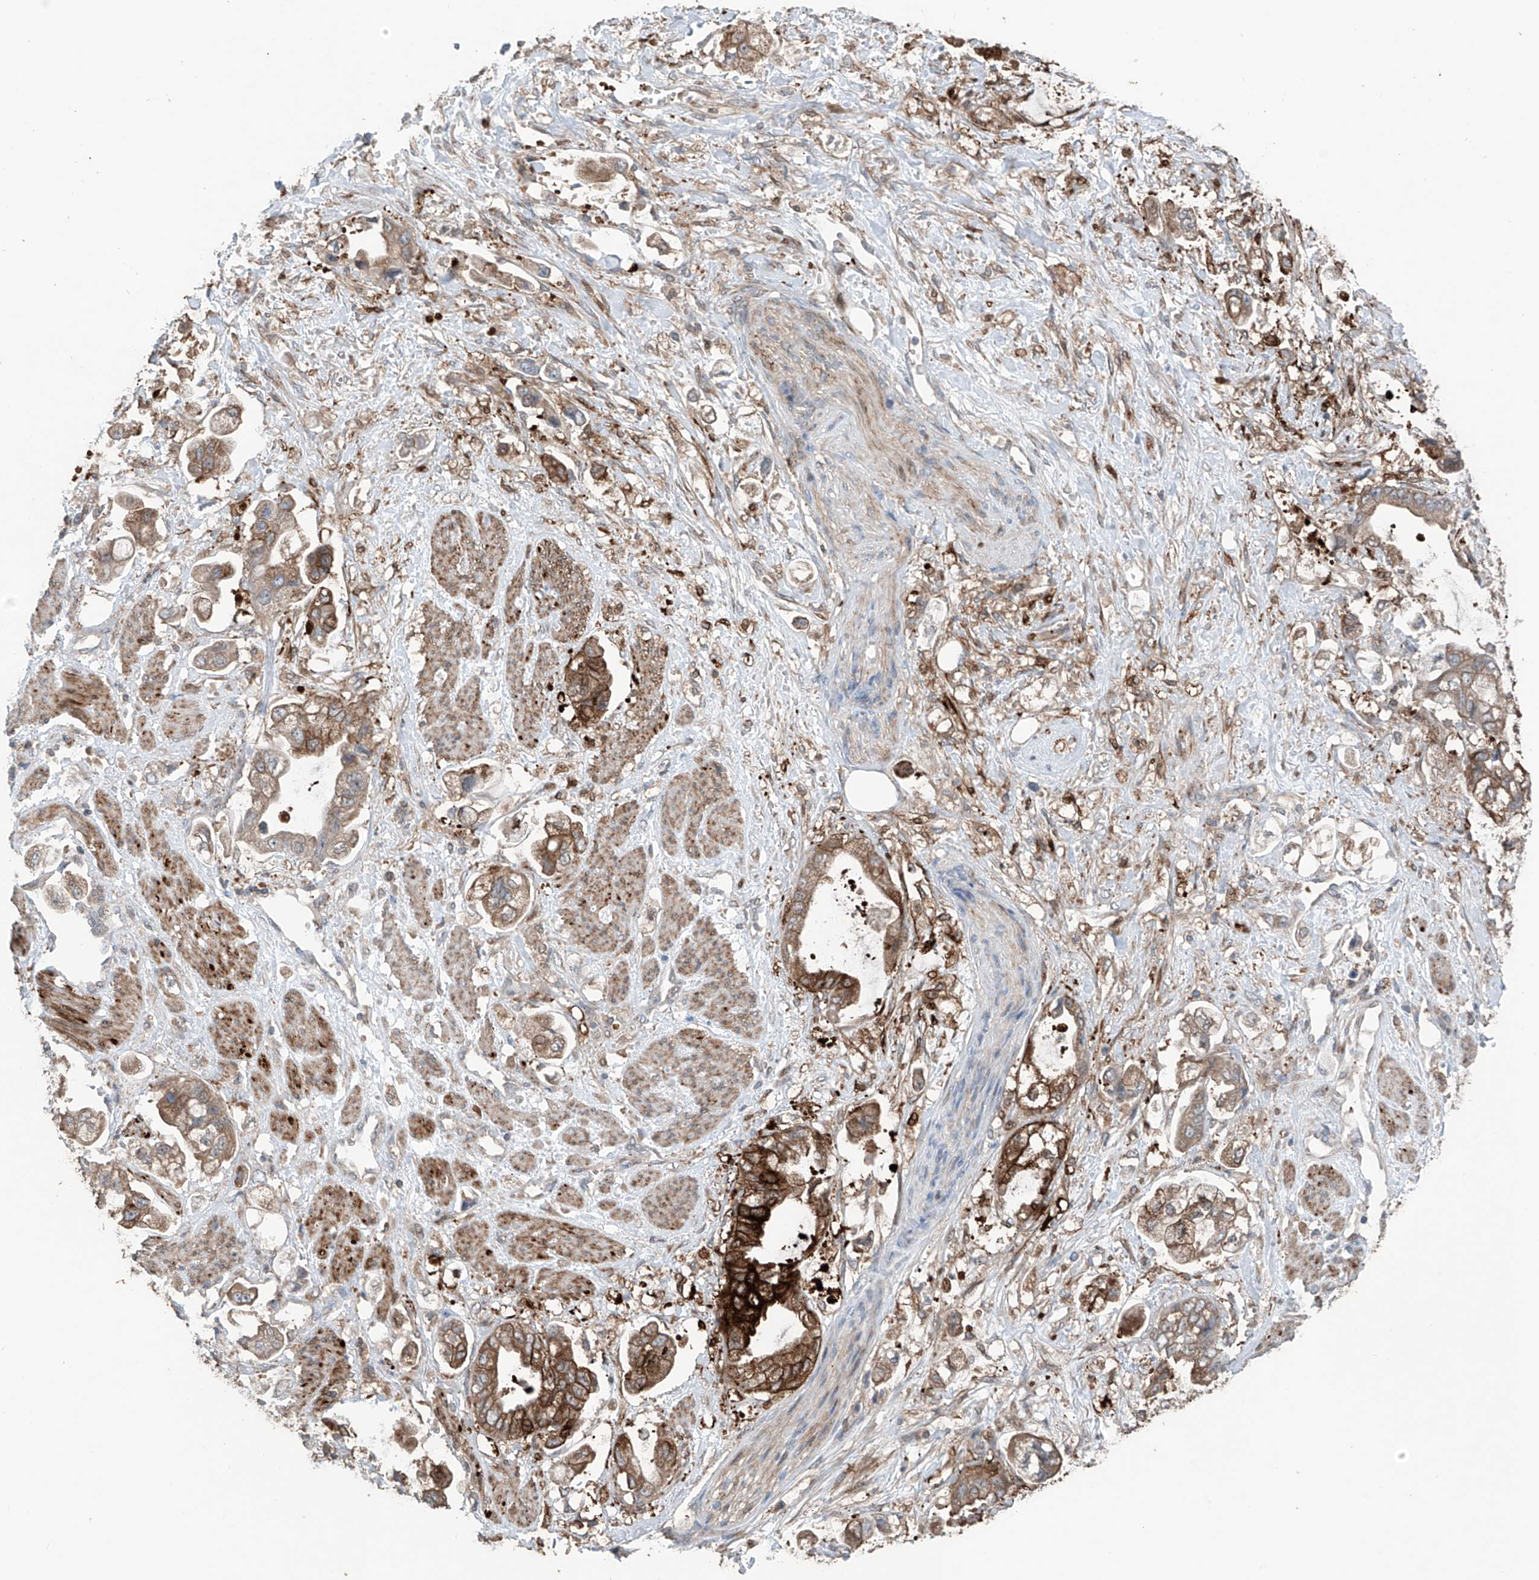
{"staining": {"intensity": "strong", "quantity": ">75%", "location": "cytoplasmic/membranous"}, "tissue": "stomach cancer", "cell_type": "Tumor cells", "image_type": "cancer", "snomed": [{"axis": "morphology", "description": "Adenocarcinoma, NOS"}, {"axis": "topography", "description": "Stomach"}], "caption": "Approximately >75% of tumor cells in human stomach adenocarcinoma display strong cytoplasmic/membranous protein staining as visualized by brown immunohistochemical staining.", "gene": "SAMD3", "patient": {"sex": "male", "age": 62}}